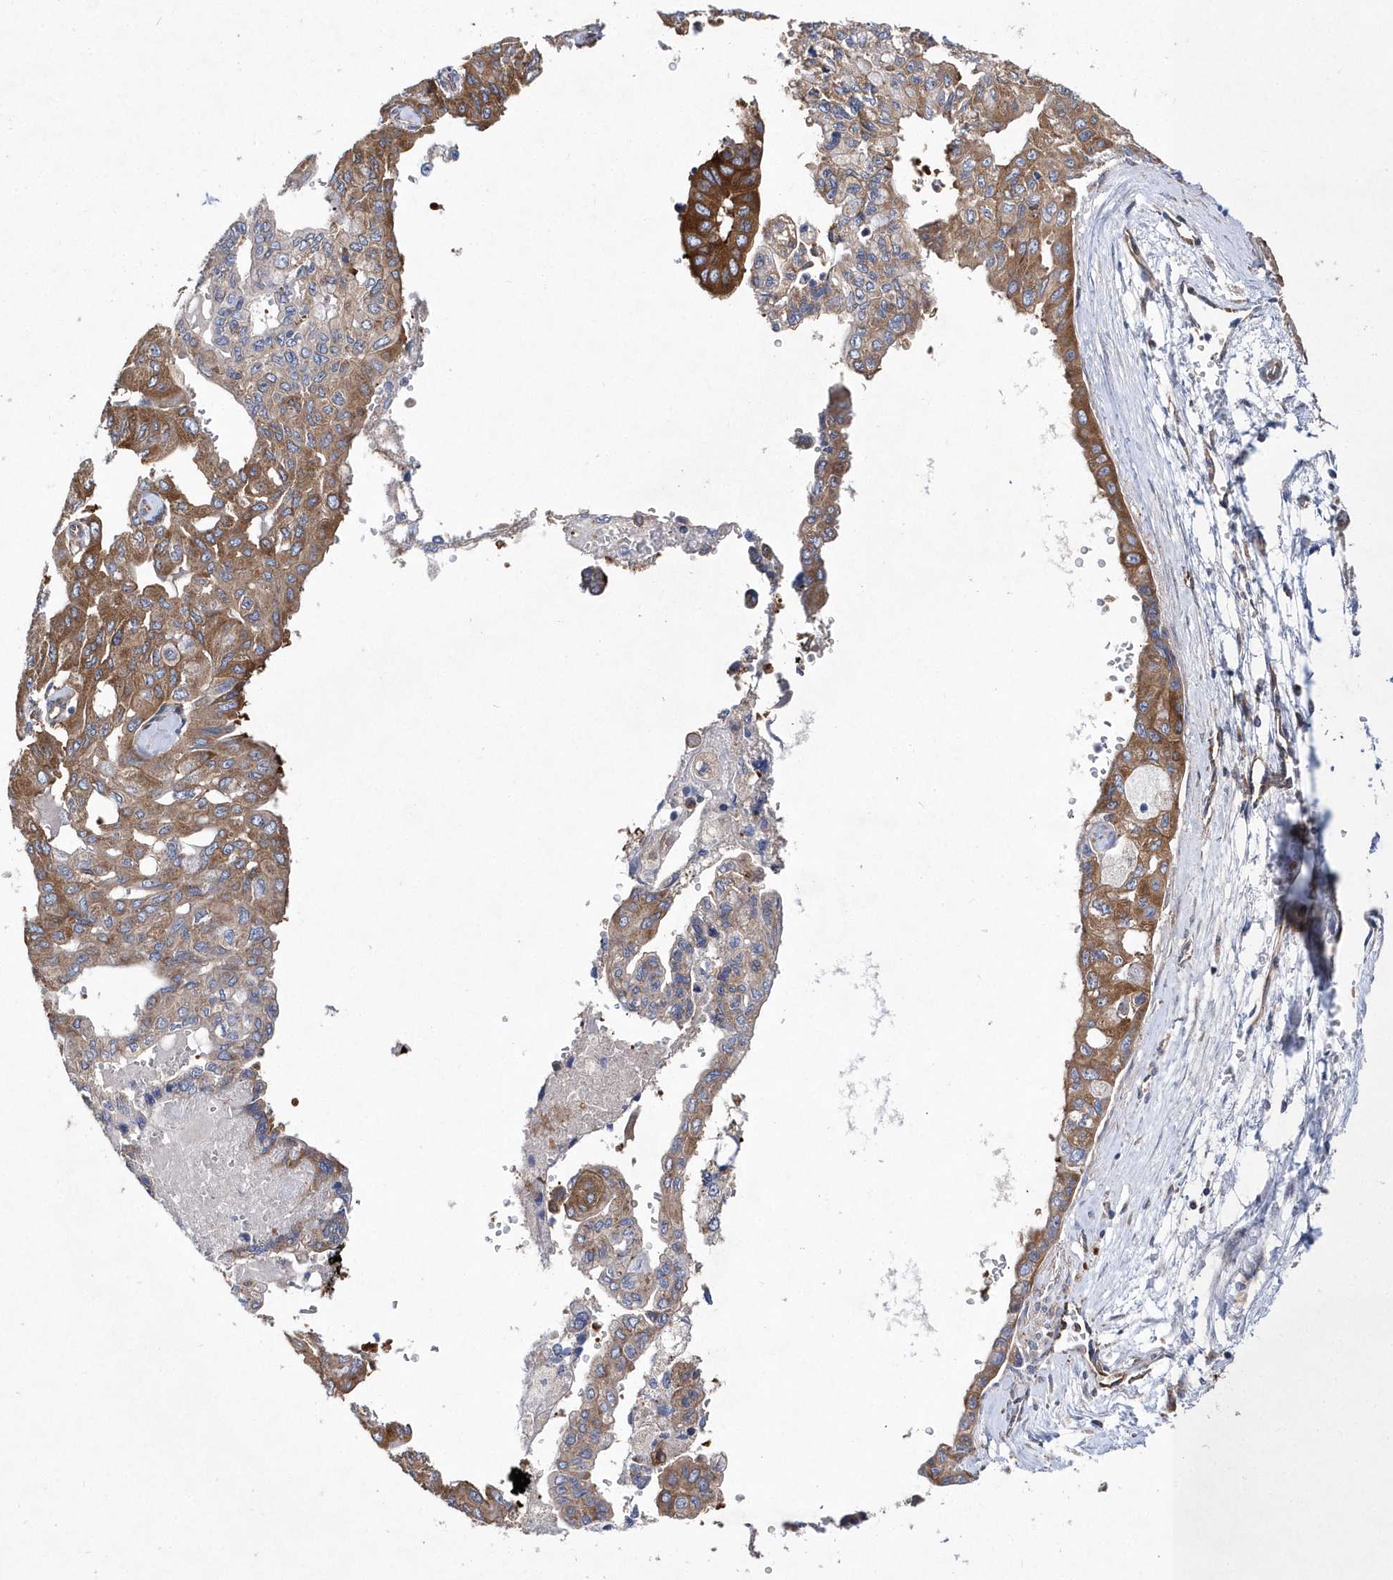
{"staining": {"intensity": "moderate", "quantity": ">75%", "location": "cytoplasmic/membranous"}, "tissue": "pancreatic cancer", "cell_type": "Tumor cells", "image_type": "cancer", "snomed": [{"axis": "morphology", "description": "Adenocarcinoma, NOS"}, {"axis": "topography", "description": "Pancreas"}], "caption": "Moderate cytoplasmic/membranous expression for a protein is present in about >75% of tumor cells of pancreatic adenocarcinoma using IHC.", "gene": "JKAMP", "patient": {"sex": "male", "age": 51}}